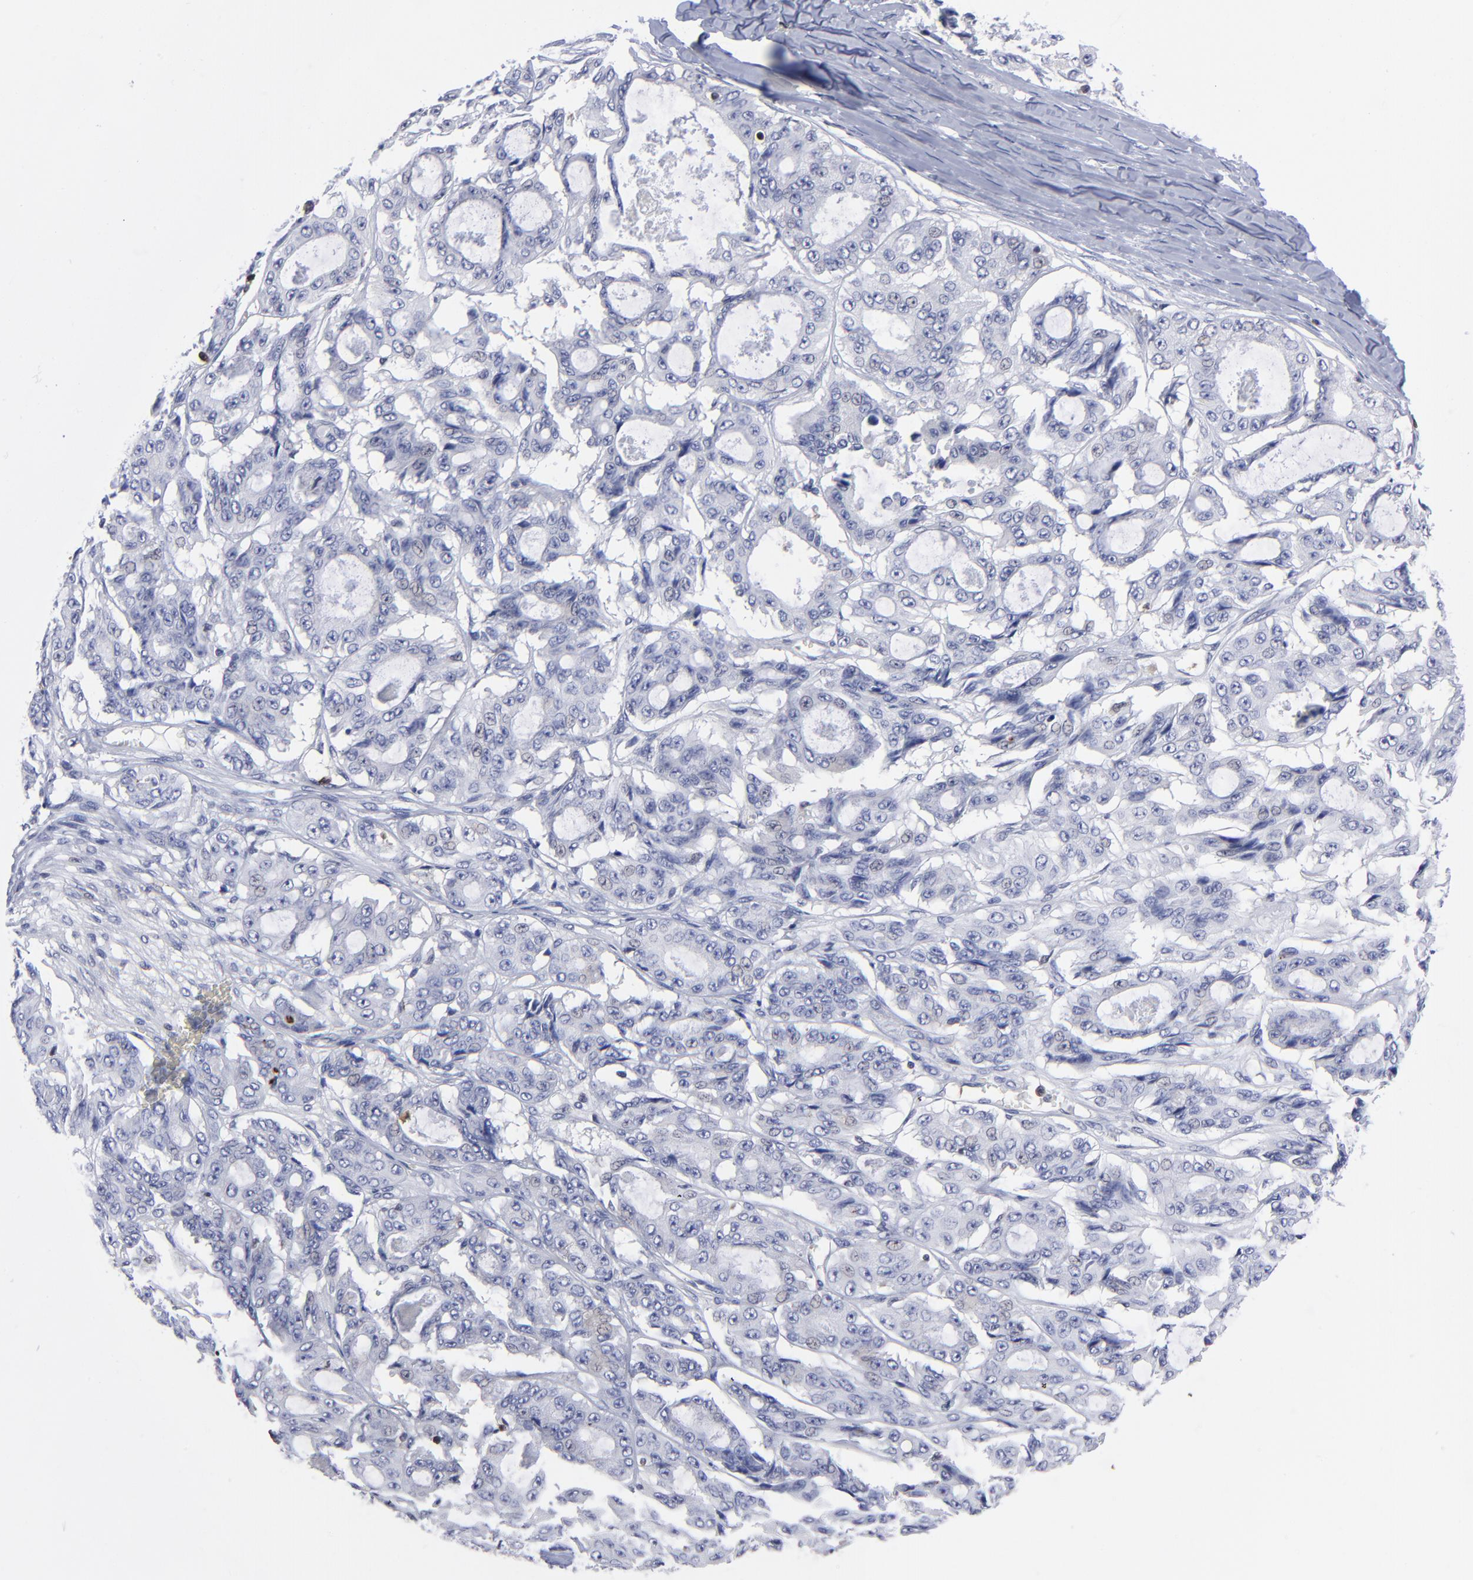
{"staining": {"intensity": "negative", "quantity": "none", "location": "none"}, "tissue": "ovarian cancer", "cell_type": "Tumor cells", "image_type": "cancer", "snomed": [{"axis": "morphology", "description": "Carcinoma, endometroid"}, {"axis": "topography", "description": "Ovary"}], "caption": "Human ovarian endometroid carcinoma stained for a protein using immunohistochemistry (IHC) exhibits no positivity in tumor cells.", "gene": "TBXT", "patient": {"sex": "female", "age": 61}}